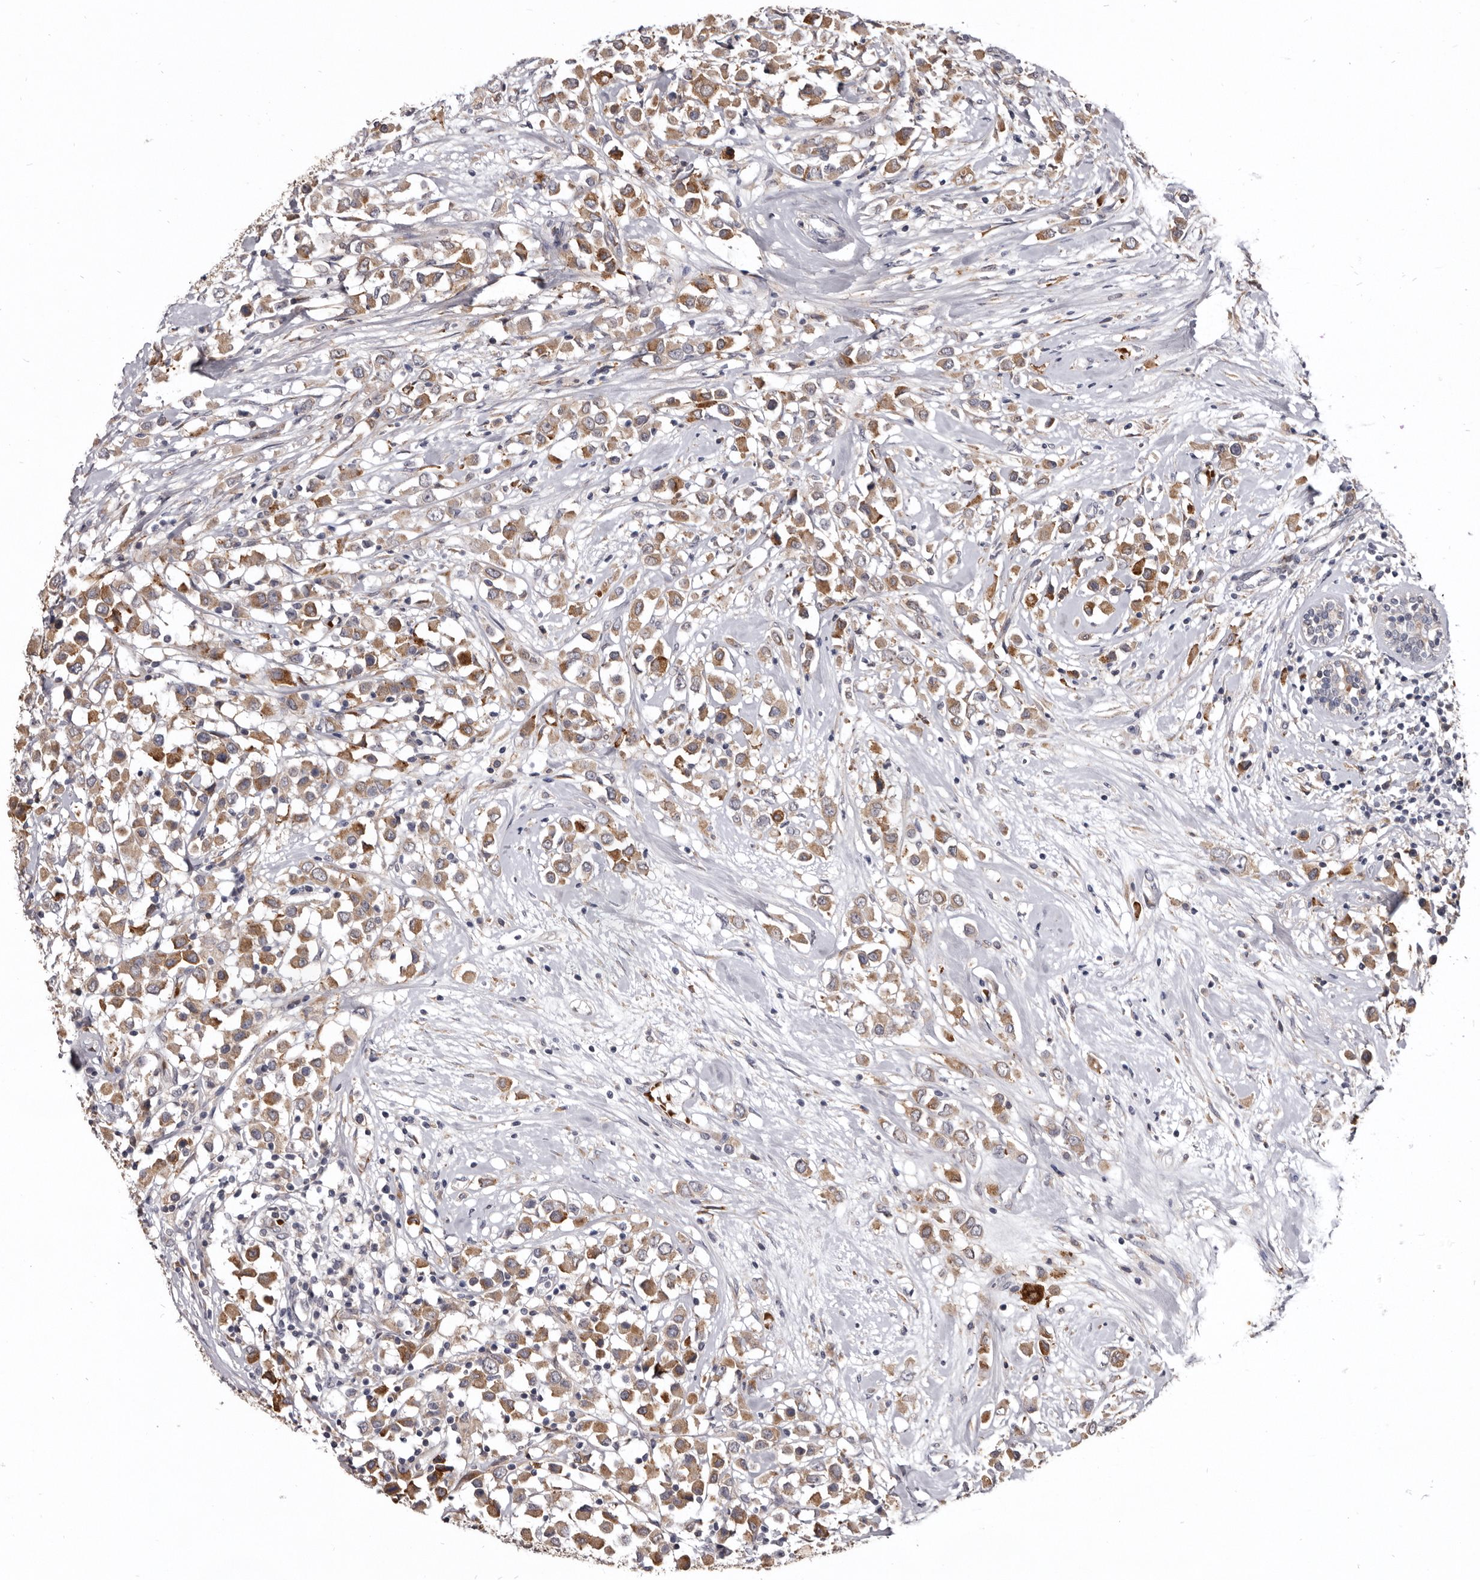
{"staining": {"intensity": "moderate", "quantity": ">75%", "location": "cytoplasmic/membranous"}, "tissue": "breast cancer", "cell_type": "Tumor cells", "image_type": "cancer", "snomed": [{"axis": "morphology", "description": "Duct carcinoma"}, {"axis": "topography", "description": "Breast"}], "caption": "Breast cancer (invasive ductal carcinoma) stained with a brown dye displays moderate cytoplasmic/membranous positive staining in about >75% of tumor cells.", "gene": "NENF", "patient": {"sex": "female", "age": 61}}